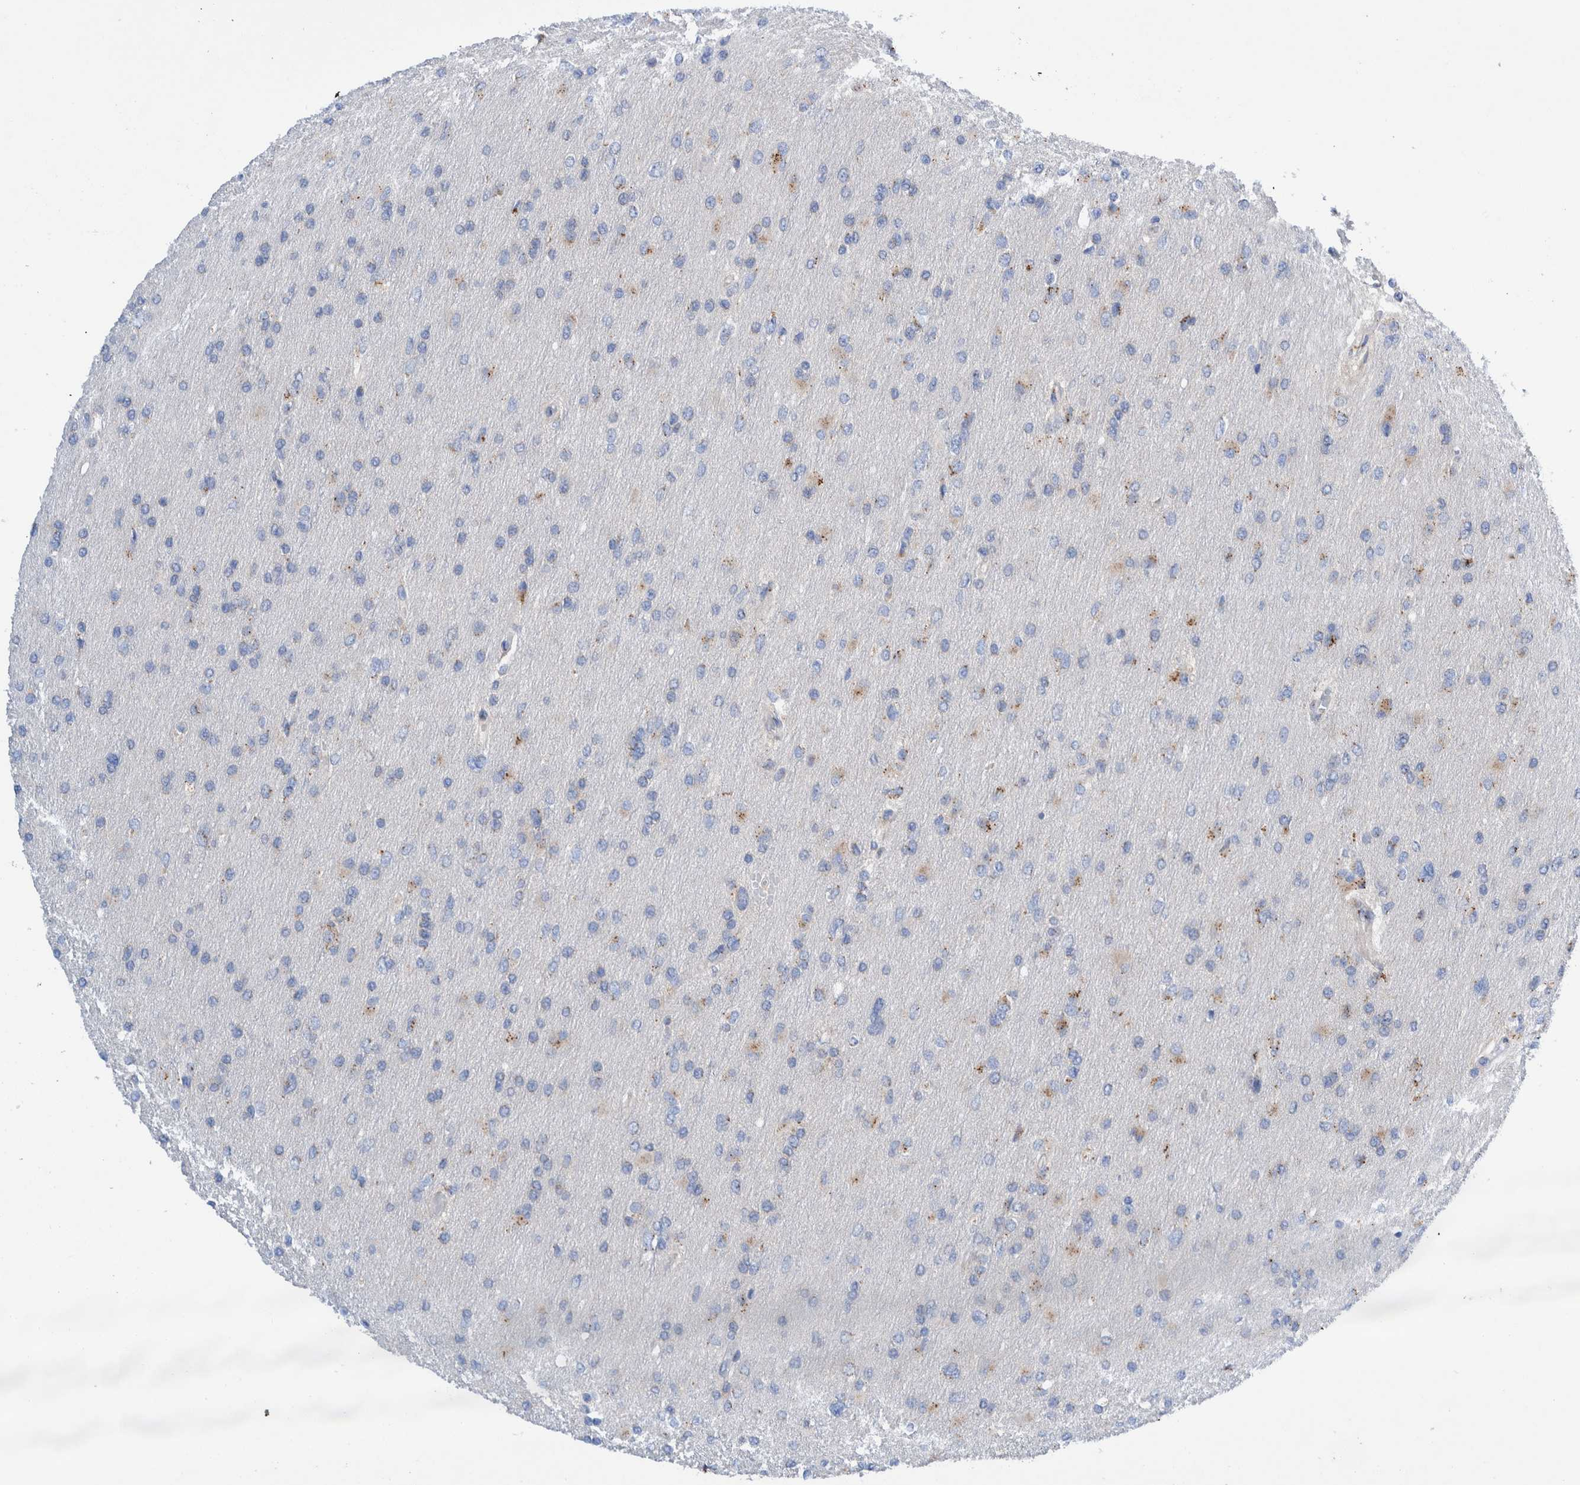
{"staining": {"intensity": "weak", "quantity": "<25%", "location": "cytoplasmic/membranous"}, "tissue": "glioma", "cell_type": "Tumor cells", "image_type": "cancer", "snomed": [{"axis": "morphology", "description": "Glioma, malignant, High grade"}, {"axis": "topography", "description": "Cerebral cortex"}], "caption": "Tumor cells are negative for protein expression in human malignant high-grade glioma. (DAB IHC with hematoxylin counter stain).", "gene": "TRIM58", "patient": {"sex": "female", "age": 36}}